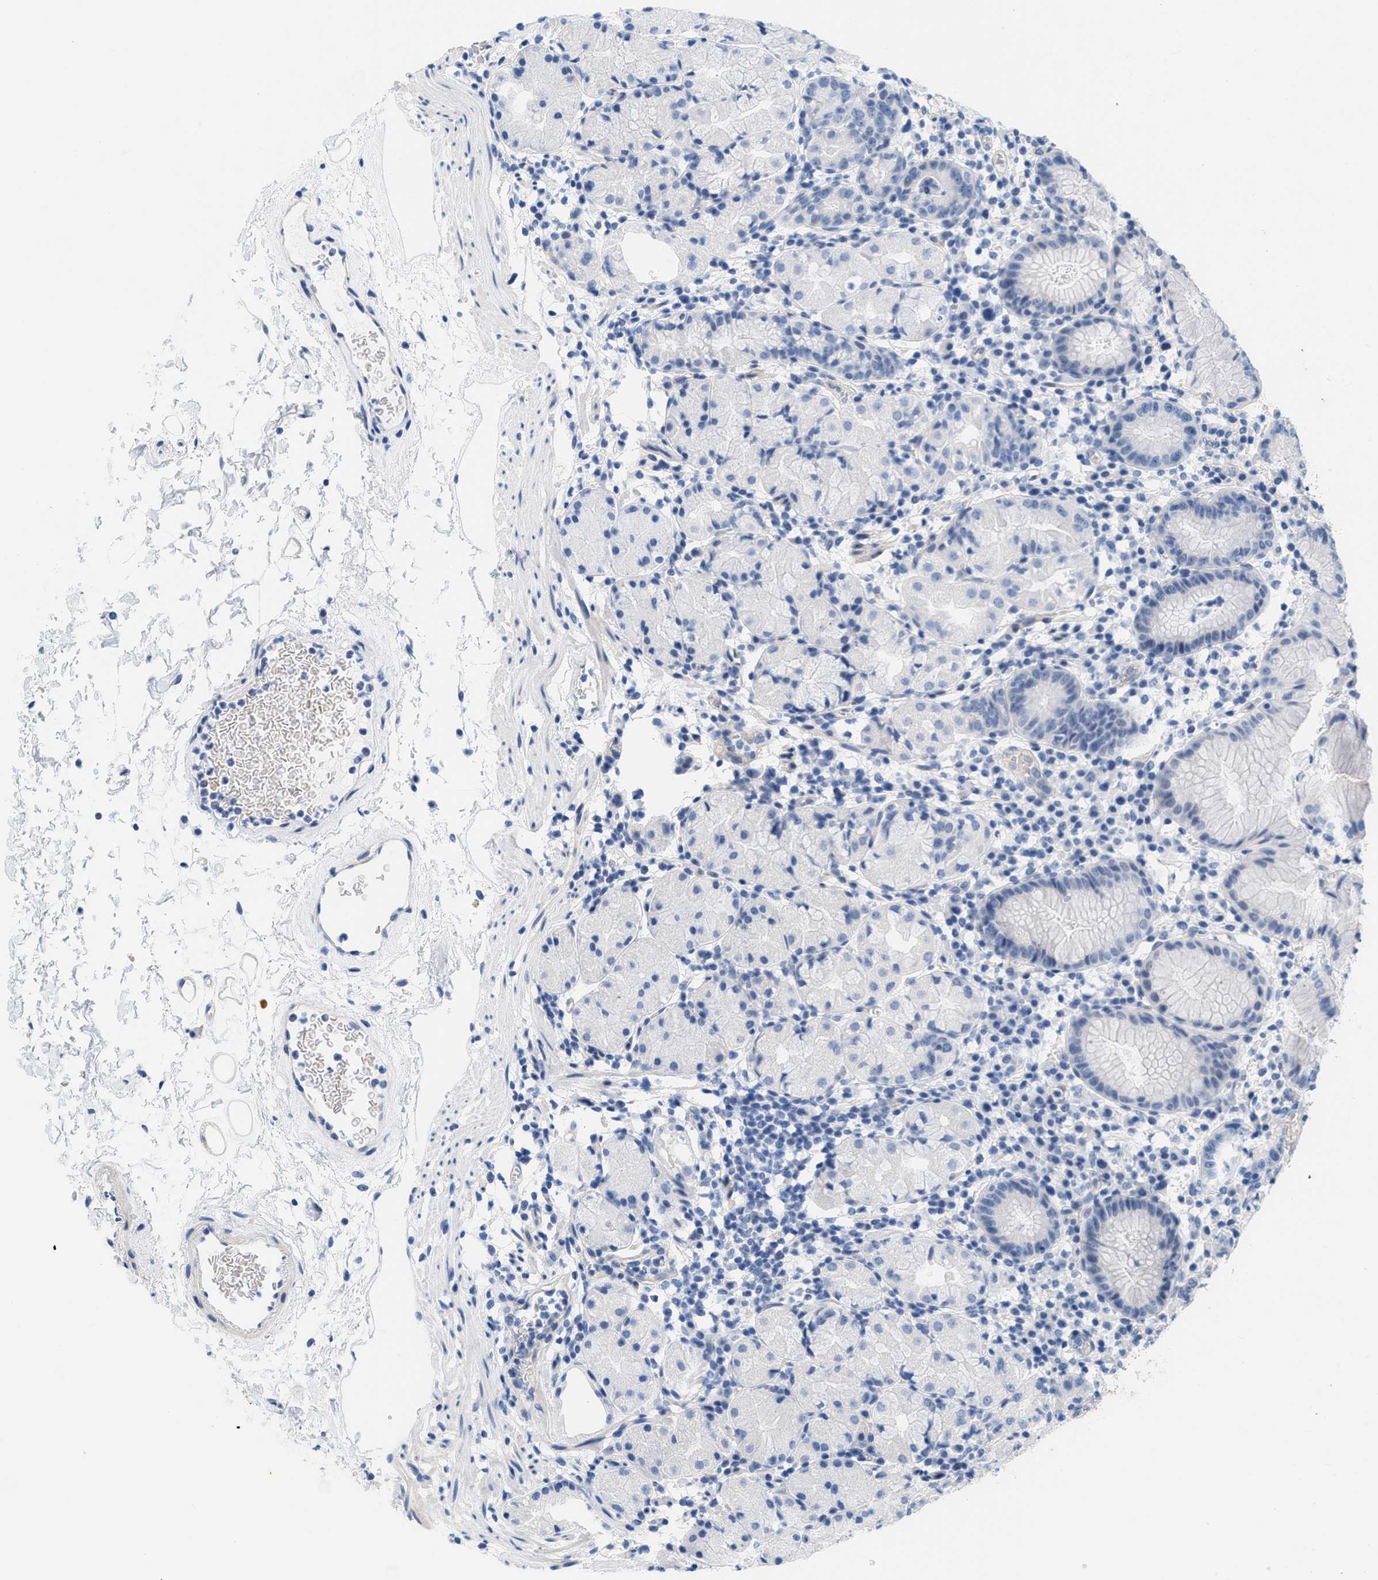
{"staining": {"intensity": "negative", "quantity": "none", "location": "none"}, "tissue": "stomach", "cell_type": "Glandular cells", "image_type": "normal", "snomed": [{"axis": "morphology", "description": "Normal tissue, NOS"}, {"axis": "topography", "description": "Stomach"}, {"axis": "topography", "description": "Stomach, lower"}], "caption": "This is an IHC micrograph of benign human stomach. There is no expression in glandular cells.", "gene": "GPRASP2", "patient": {"sex": "female", "age": 75}}